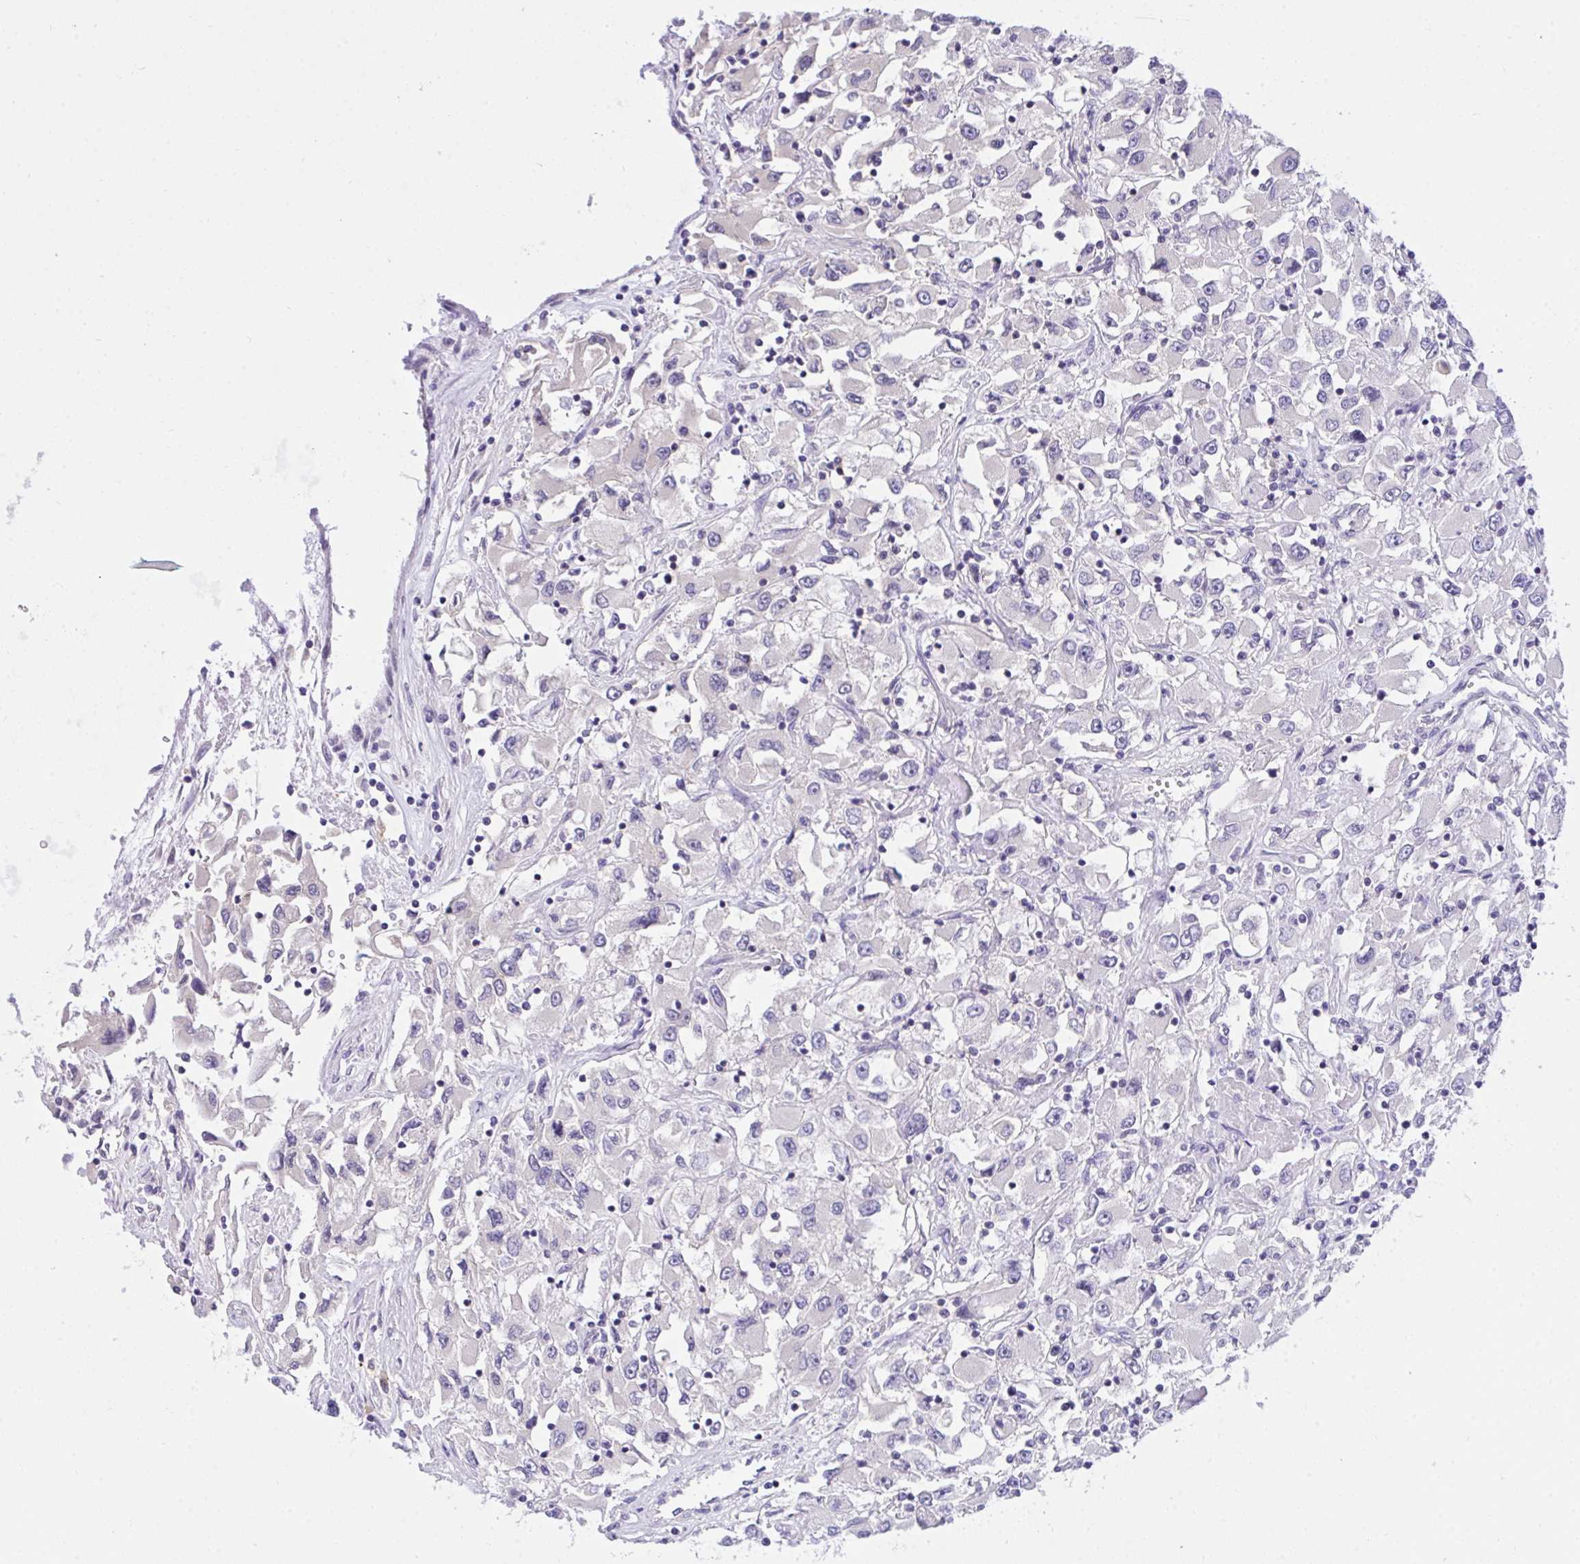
{"staining": {"intensity": "negative", "quantity": "none", "location": "none"}, "tissue": "renal cancer", "cell_type": "Tumor cells", "image_type": "cancer", "snomed": [{"axis": "morphology", "description": "Adenocarcinoma, NOS"}, {"axis": "topography", "description": "Kidney"}], "caption": "This is an IHC image of human adenocarcinoma (renal). There is no positivity in tumor cells.", "gene": "TLN2", "patient": {"sex": "female", "age": 52}}